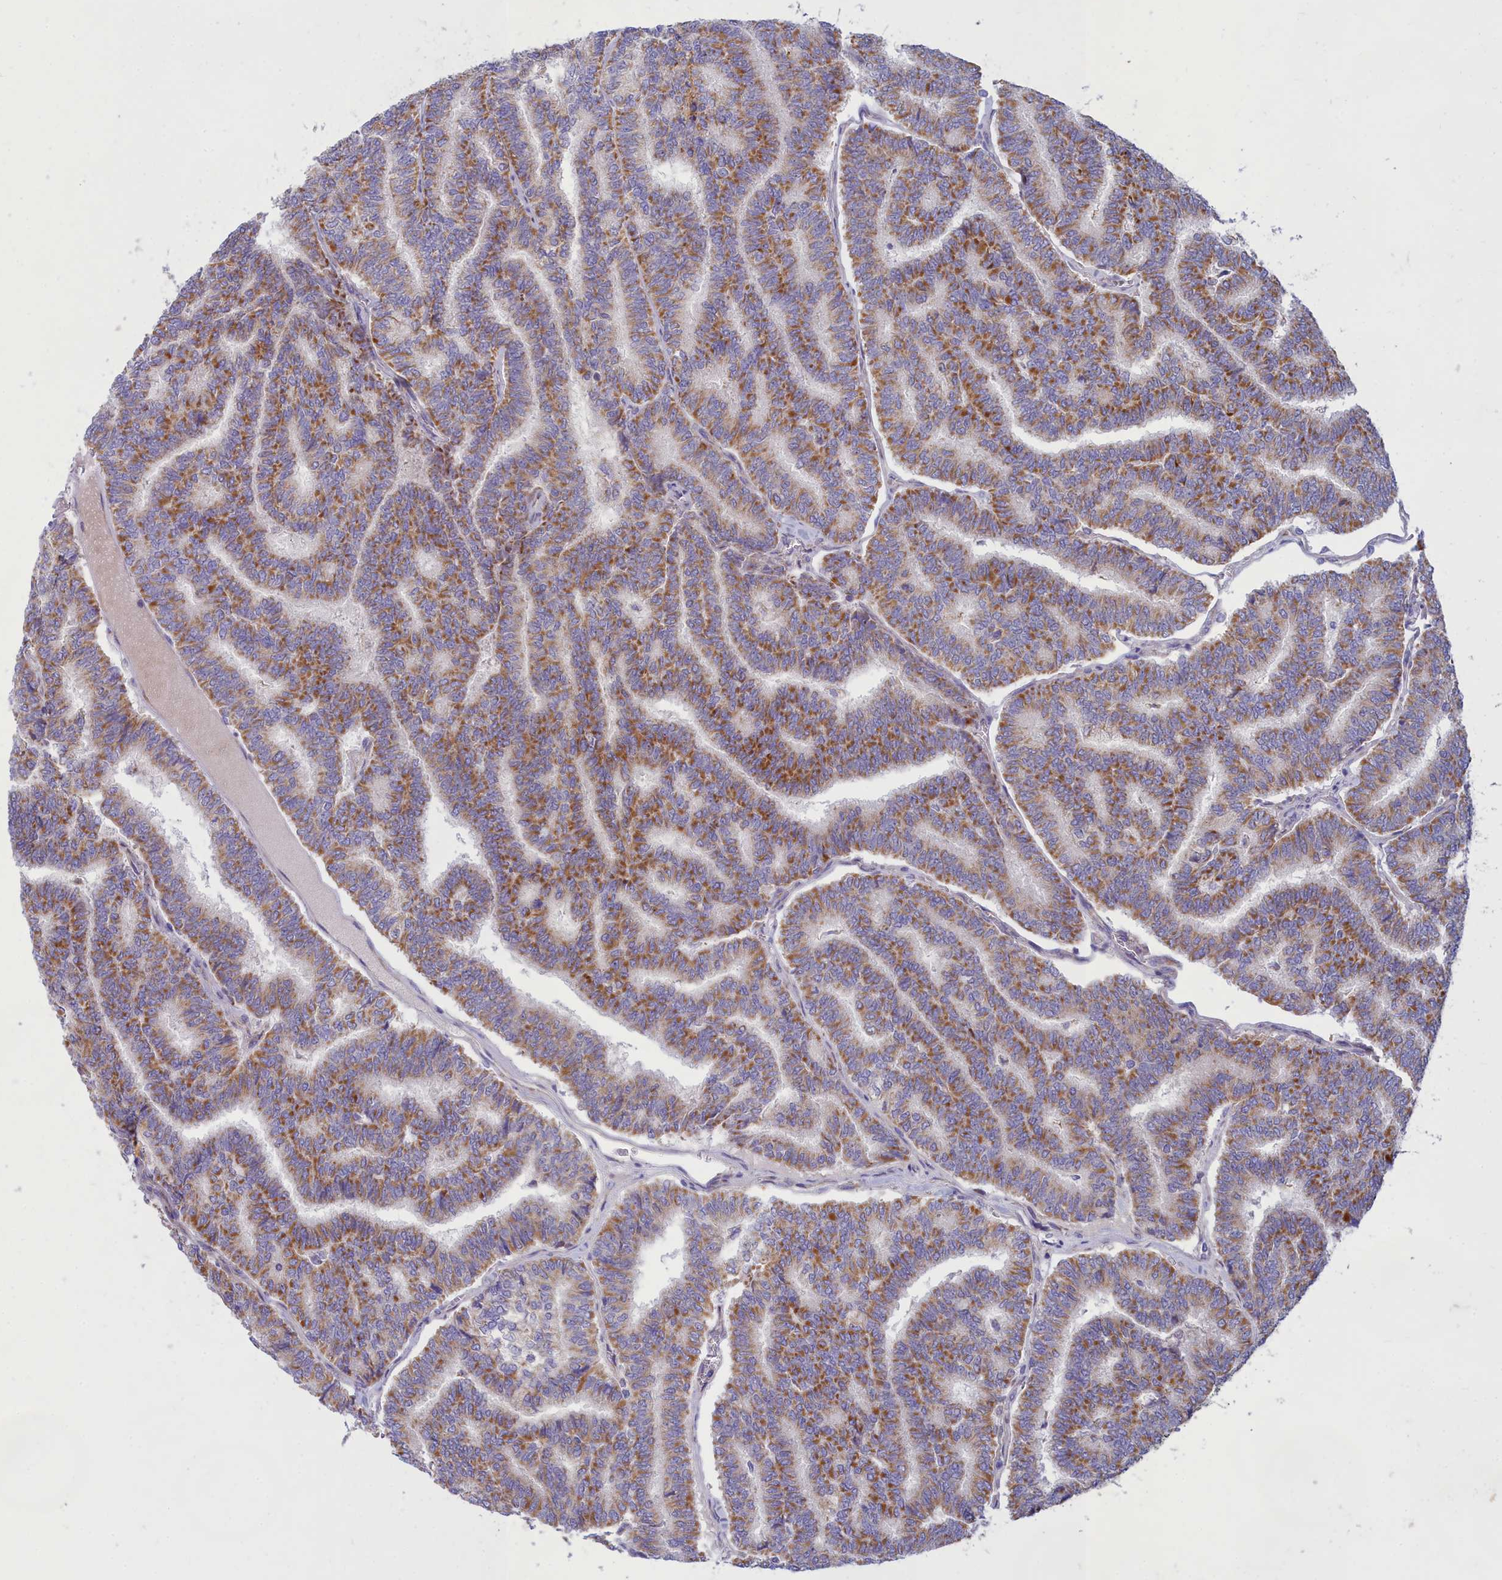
{"staining": {"intensity": "moderate", "quantity": ">75%", "location": "cytoplasmic/membranous"}, "tissue": "thyroid cancer", "cell_type": "Tumor cells", "image_type": "cancer", "snomed": [{"axis": "morphology", "description": "Papillary adenocarcinoma, NOS"}, {"axis": "topography", "description": "Thyroid gland"}], "caption": "Immunohistochemical staining of human thyroid cancer (papillary adenocarcinoma) reveals medium levels of moderate cytoplasmic/membranous protein expression in about >75% of tumor cells.", "gene": "TMEM30B", "patient": {"sex": "female", "age": 35}}